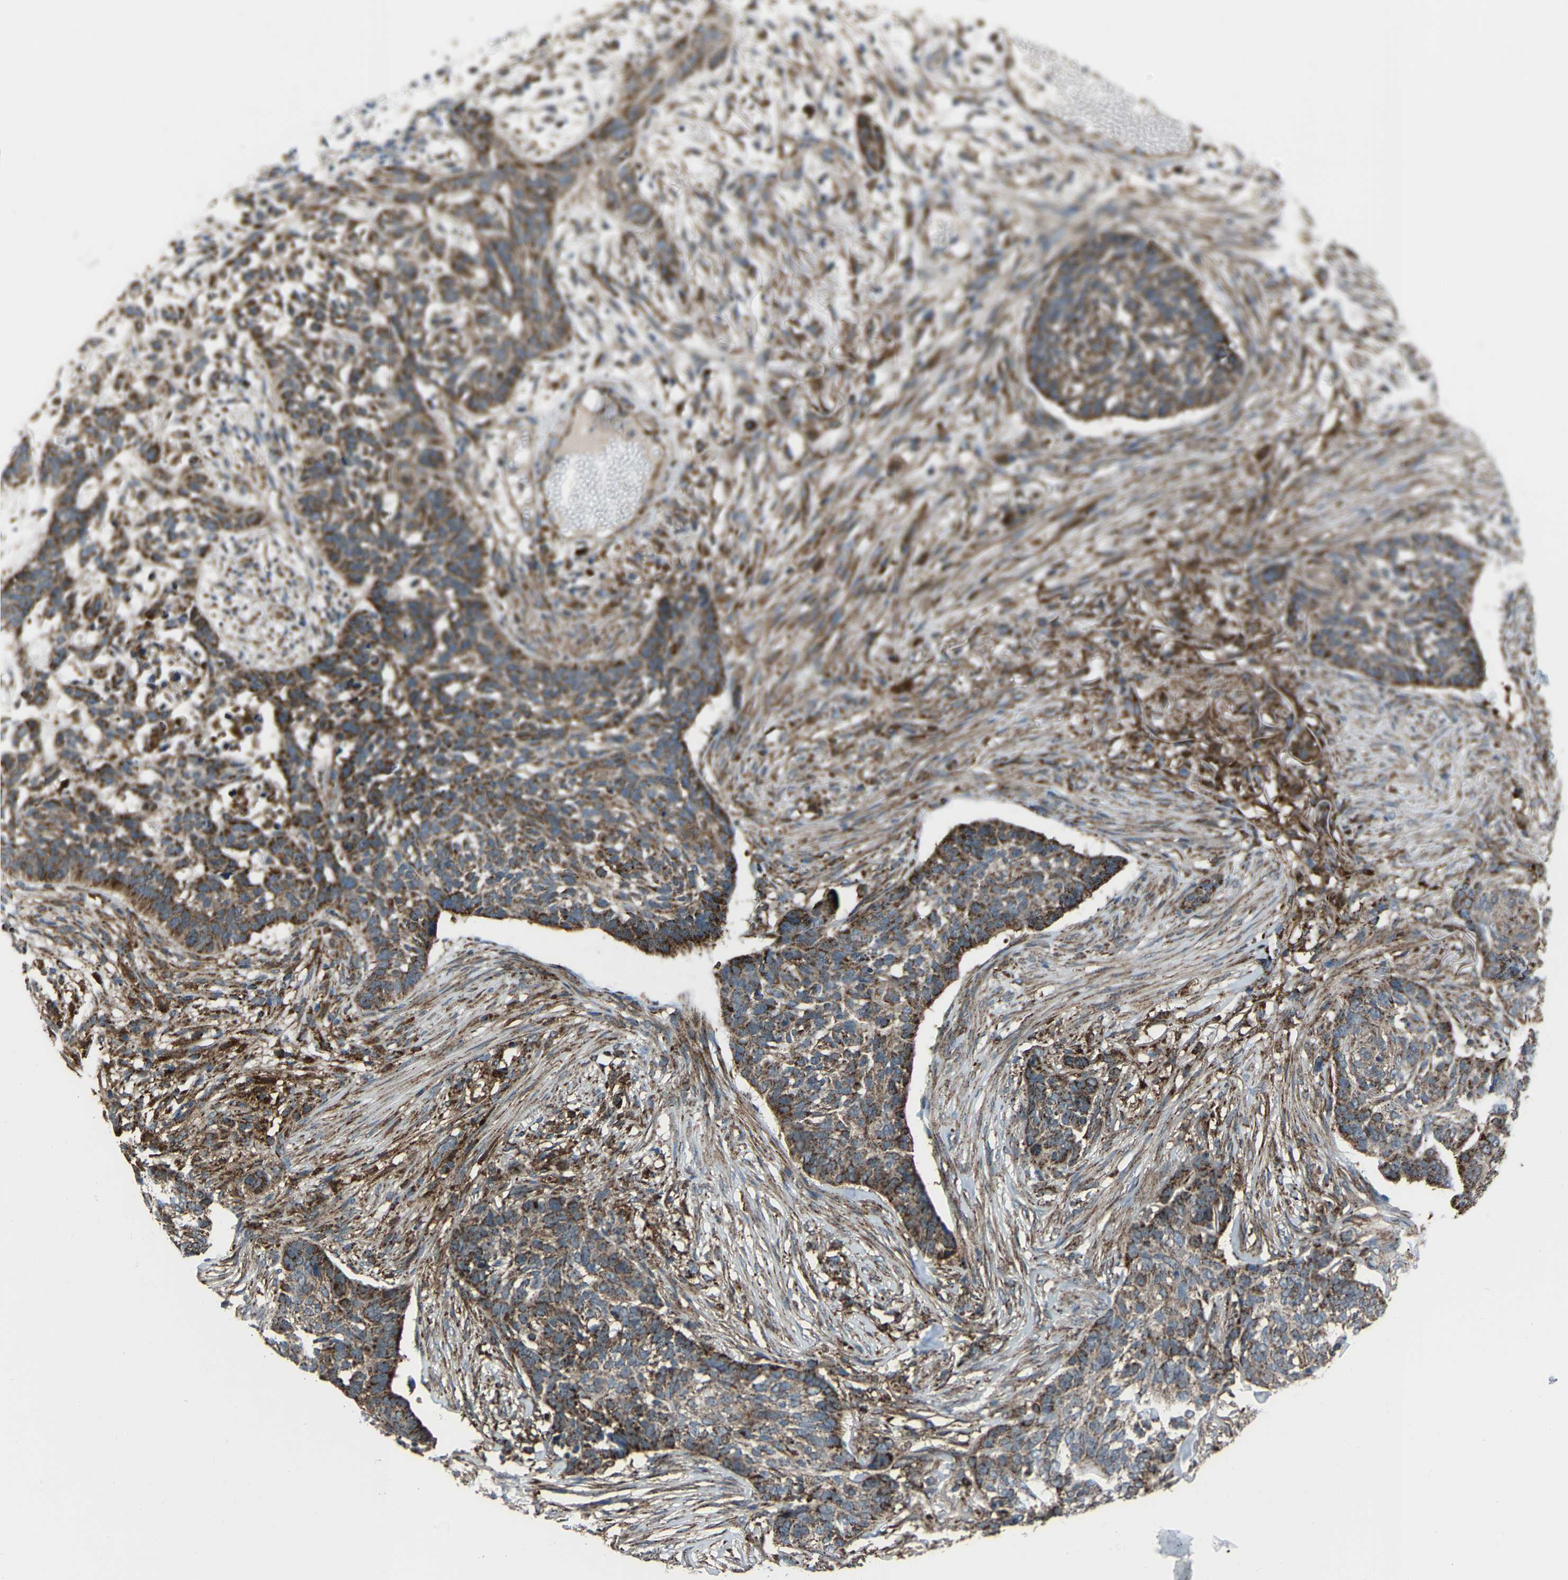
{"staining": {"intensity": "moderate", "quantity": ">75%", "location": "cytoplasmic/membranous"}, "tissue": "skin cancer", "cell_type": "Tumor cells", "image_type": "cancer", "snomed": [{"axis": "morphology", "description": "Basal cell carcinoma"}, {"axis": "topography", "description": "Skin"}], "caption": "IHC of basal cell carcinoma (skin) displays medium levels of moderate cytoplasmic/membranous expression in about >75% of tumor cells.", "gene": "AKR1A1", "patient": {"sex": "male", "age": 85}}